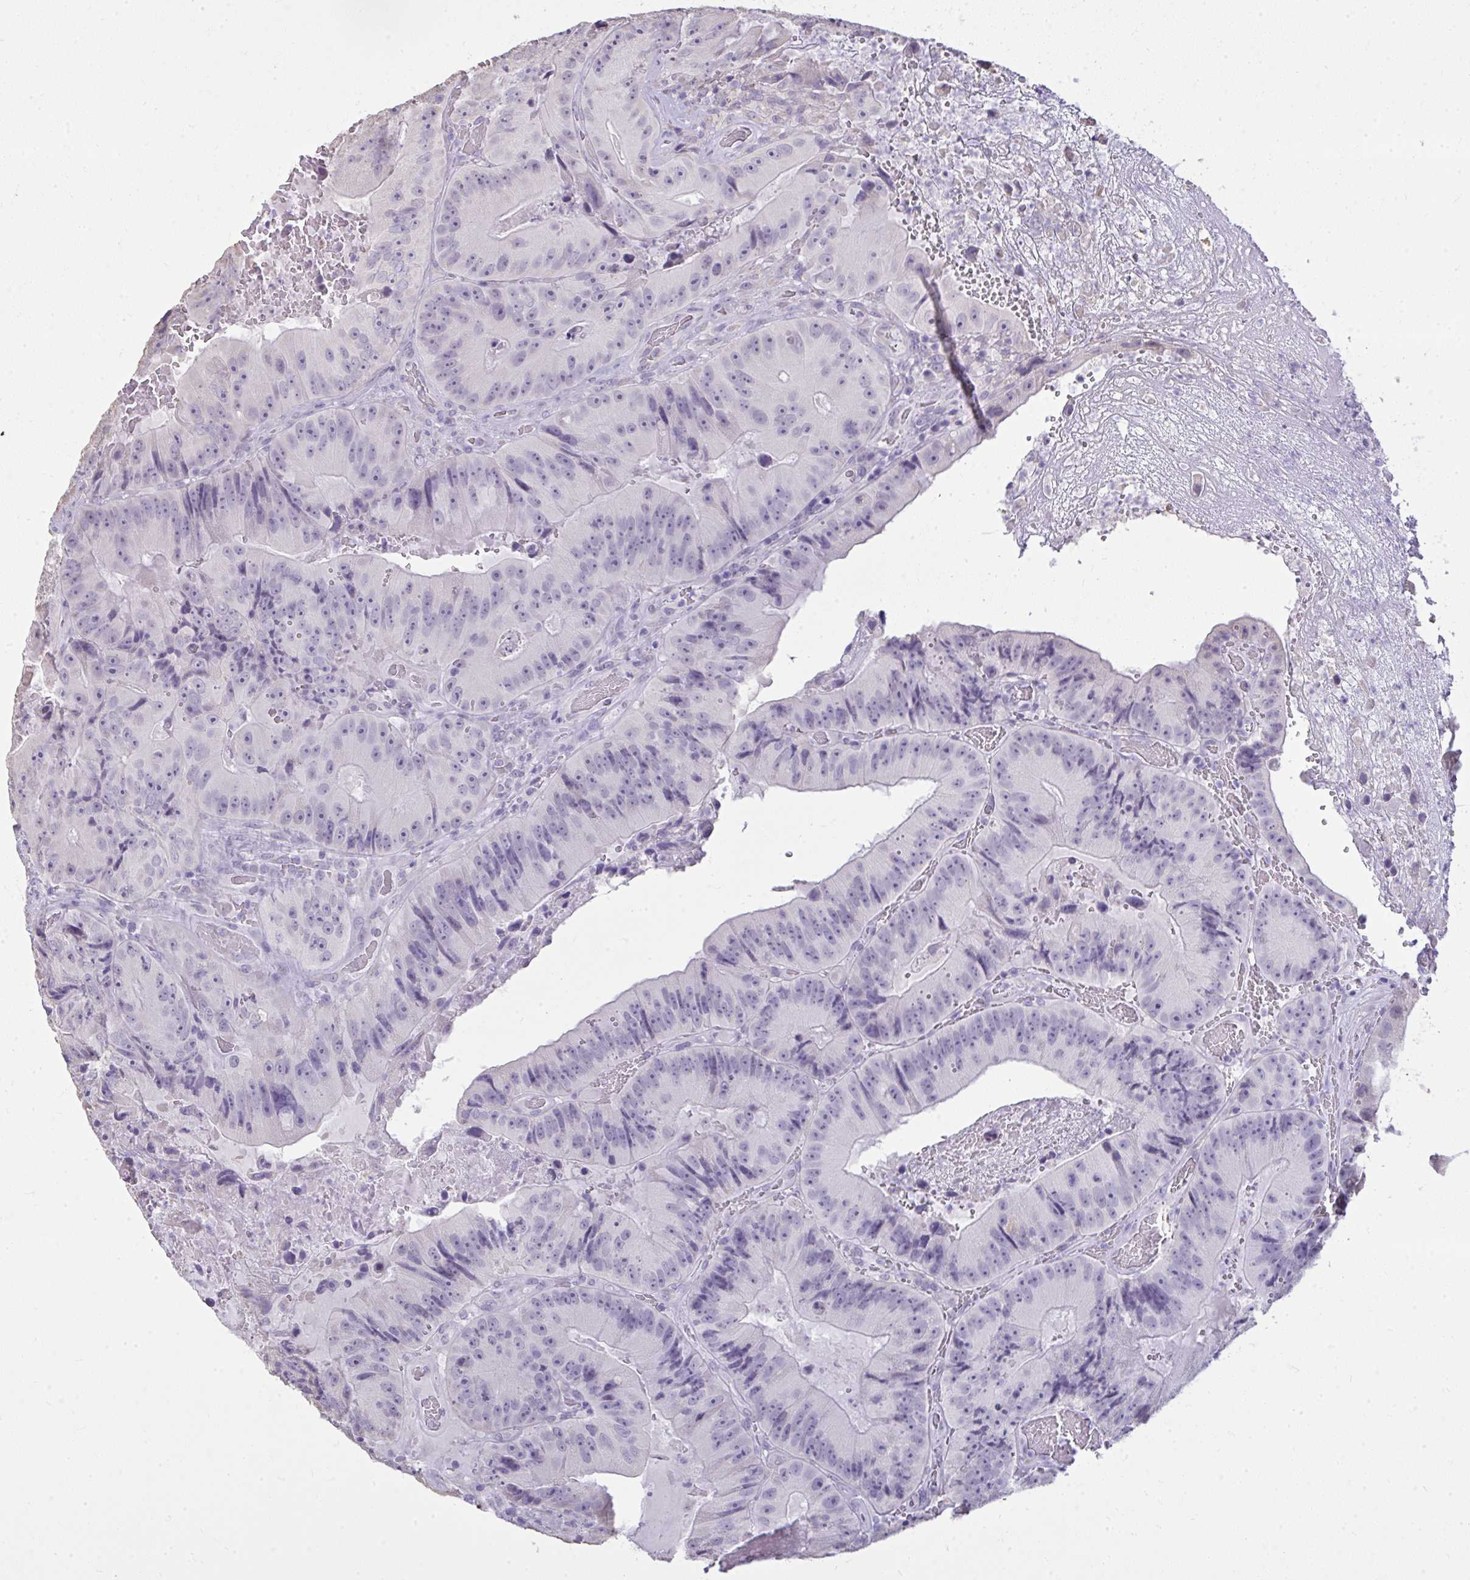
{"staining": {"intensity": "negative", "quantity": "none", "location": "none"}, "tissue": "colorectal cancer", "cell_type": "Tumor cells", "image_type": "cancer", "snomed": [{"axis": "morphology", "description": "Adenocarcinoma, NOS"}, {"axis": "topography", "description": "Colon"}], "caption": "DAB (3,3'-diaminobenzidine) immunohistochemical staining of human colorectal cancer (adenocarcinoma) exhibits no significant staining in tumor cells. (Immunohistochemistry, brightfield microscopy, high magnification).", "gene": "NPPA", "patient": {"sex": "female", "age": 86}}